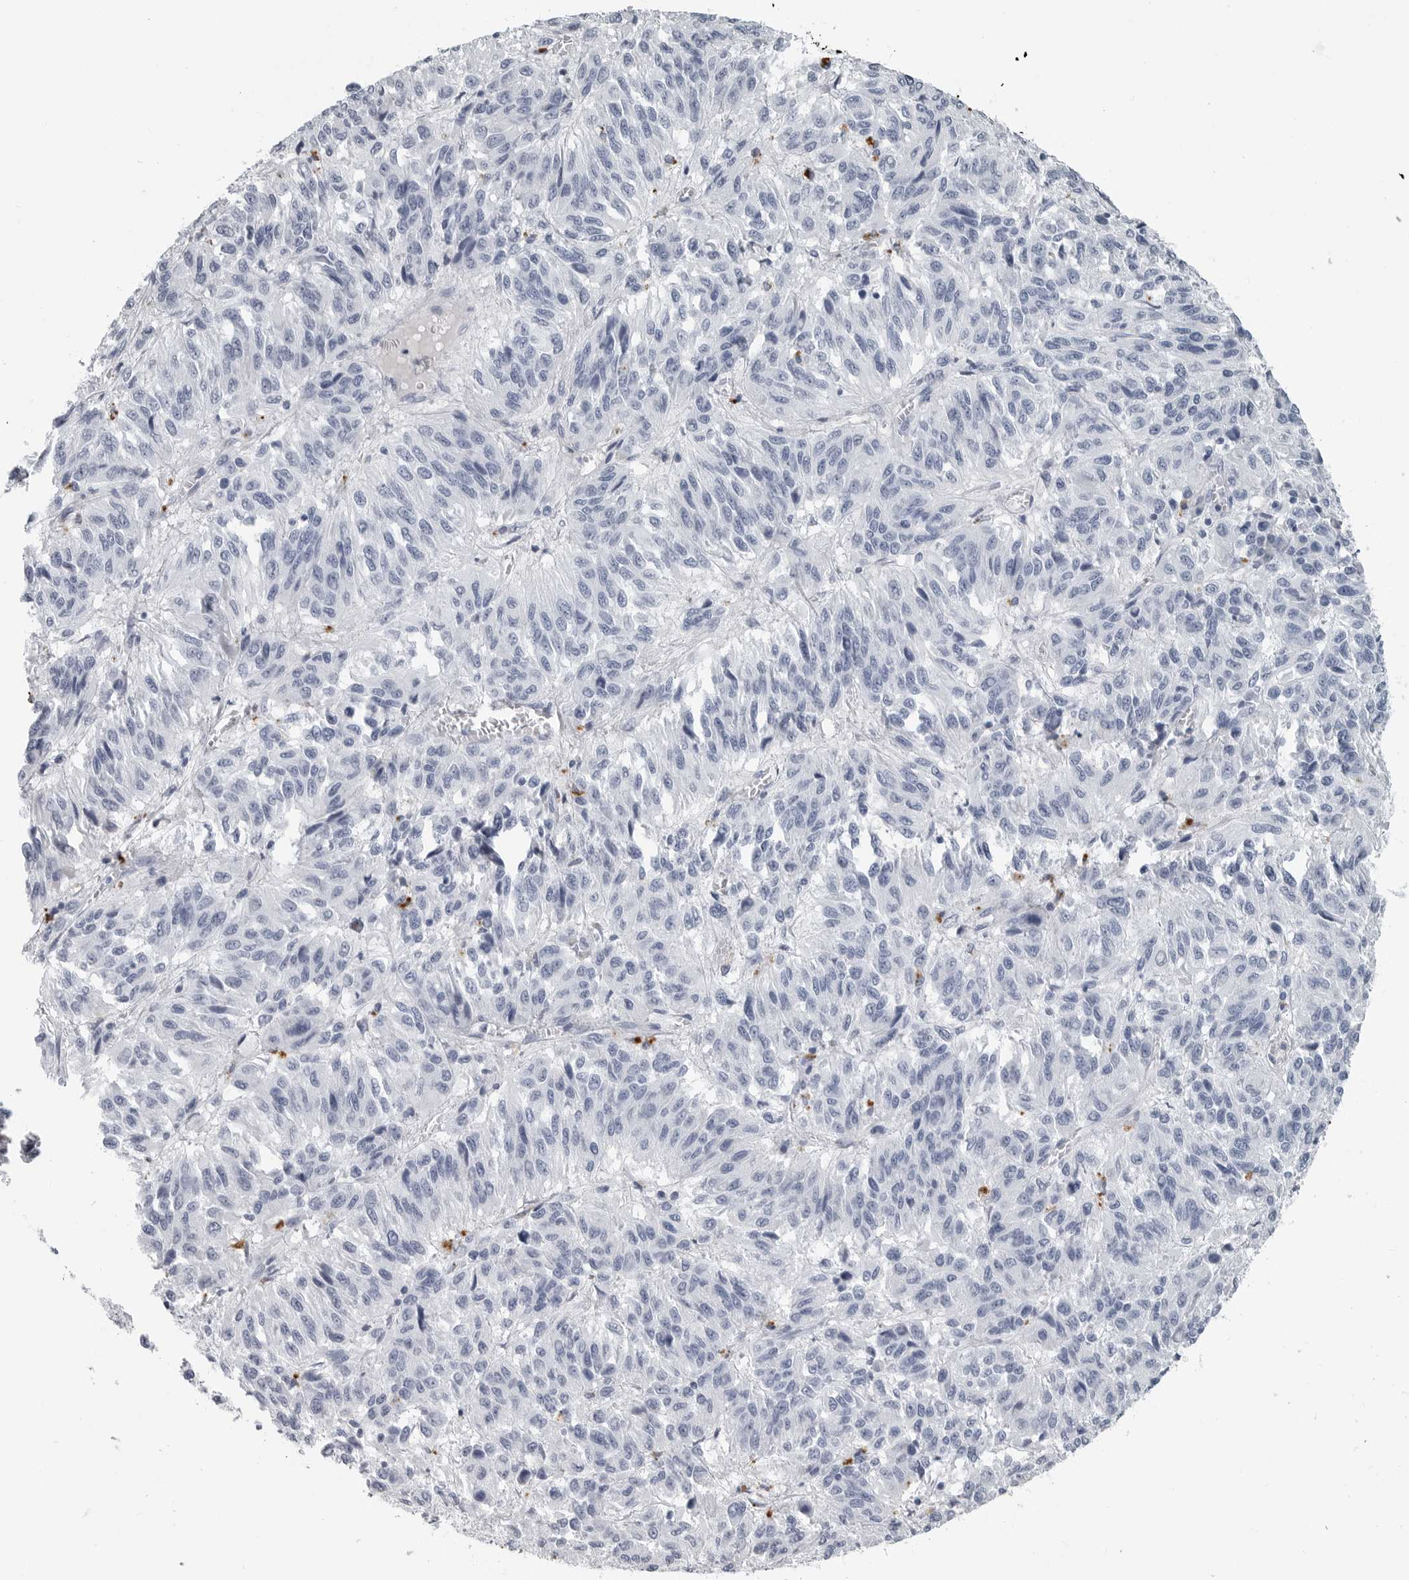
{"staining": {"intensity": "negative", "quantity": "none", "location": "none"}, "tissue": "melanoma", "cell_type": "Tumor cells", "image_type": "cancer", "snomed": [{"axis": "morphology", "description": "Malignant melanoma, Metastatic site"}, {"axis": "topography", "description": "Lung"}], "caption": "This is a histopathology image of IHC staining of melanoma, which shows no staining in tumor cells.", "gene": "AMPD1", "patient": {"sex": "male", "age": 64}}